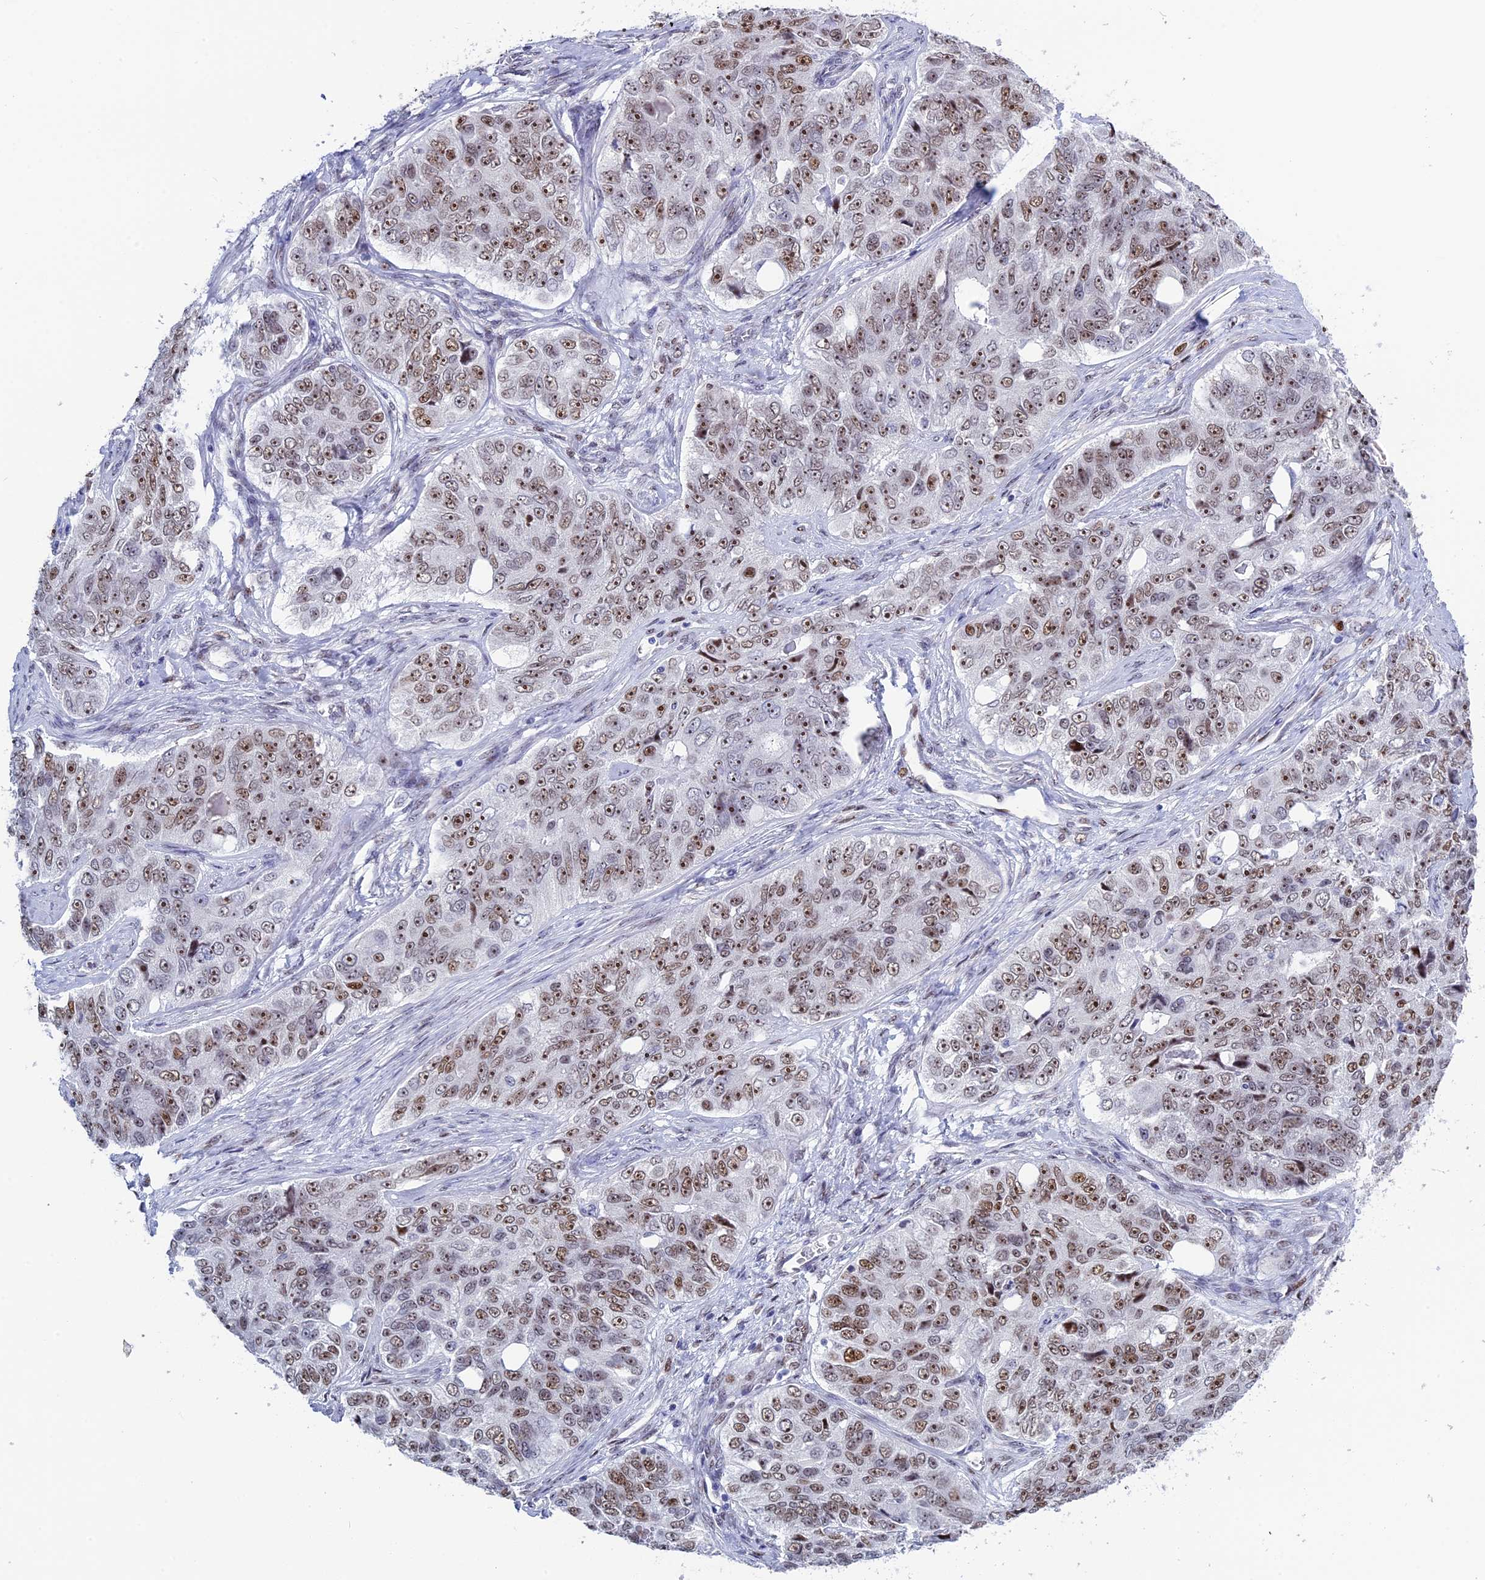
{"staining": {"intensity": "moderate", "quantity": ">75%", "location": "nuclear"}, "tissue": "ovarian cancer", "cell_type": "Tumor cells", "image_type": "cancer", "snomed": [{"axis": "morphology", "description": "Carcinoma, endometroid"}, {"axis": "topography", "description": "Ovary"}], "caption": "Protein expression analysis of human ovarian cancer reveals moderate nuclear expression in about >75% of tumor cells. (brown staining indicates protein expression, while blue staining denotes nuclei).", "gene": "CCDC86", "patient": {"sex": "female", "age": 51}}